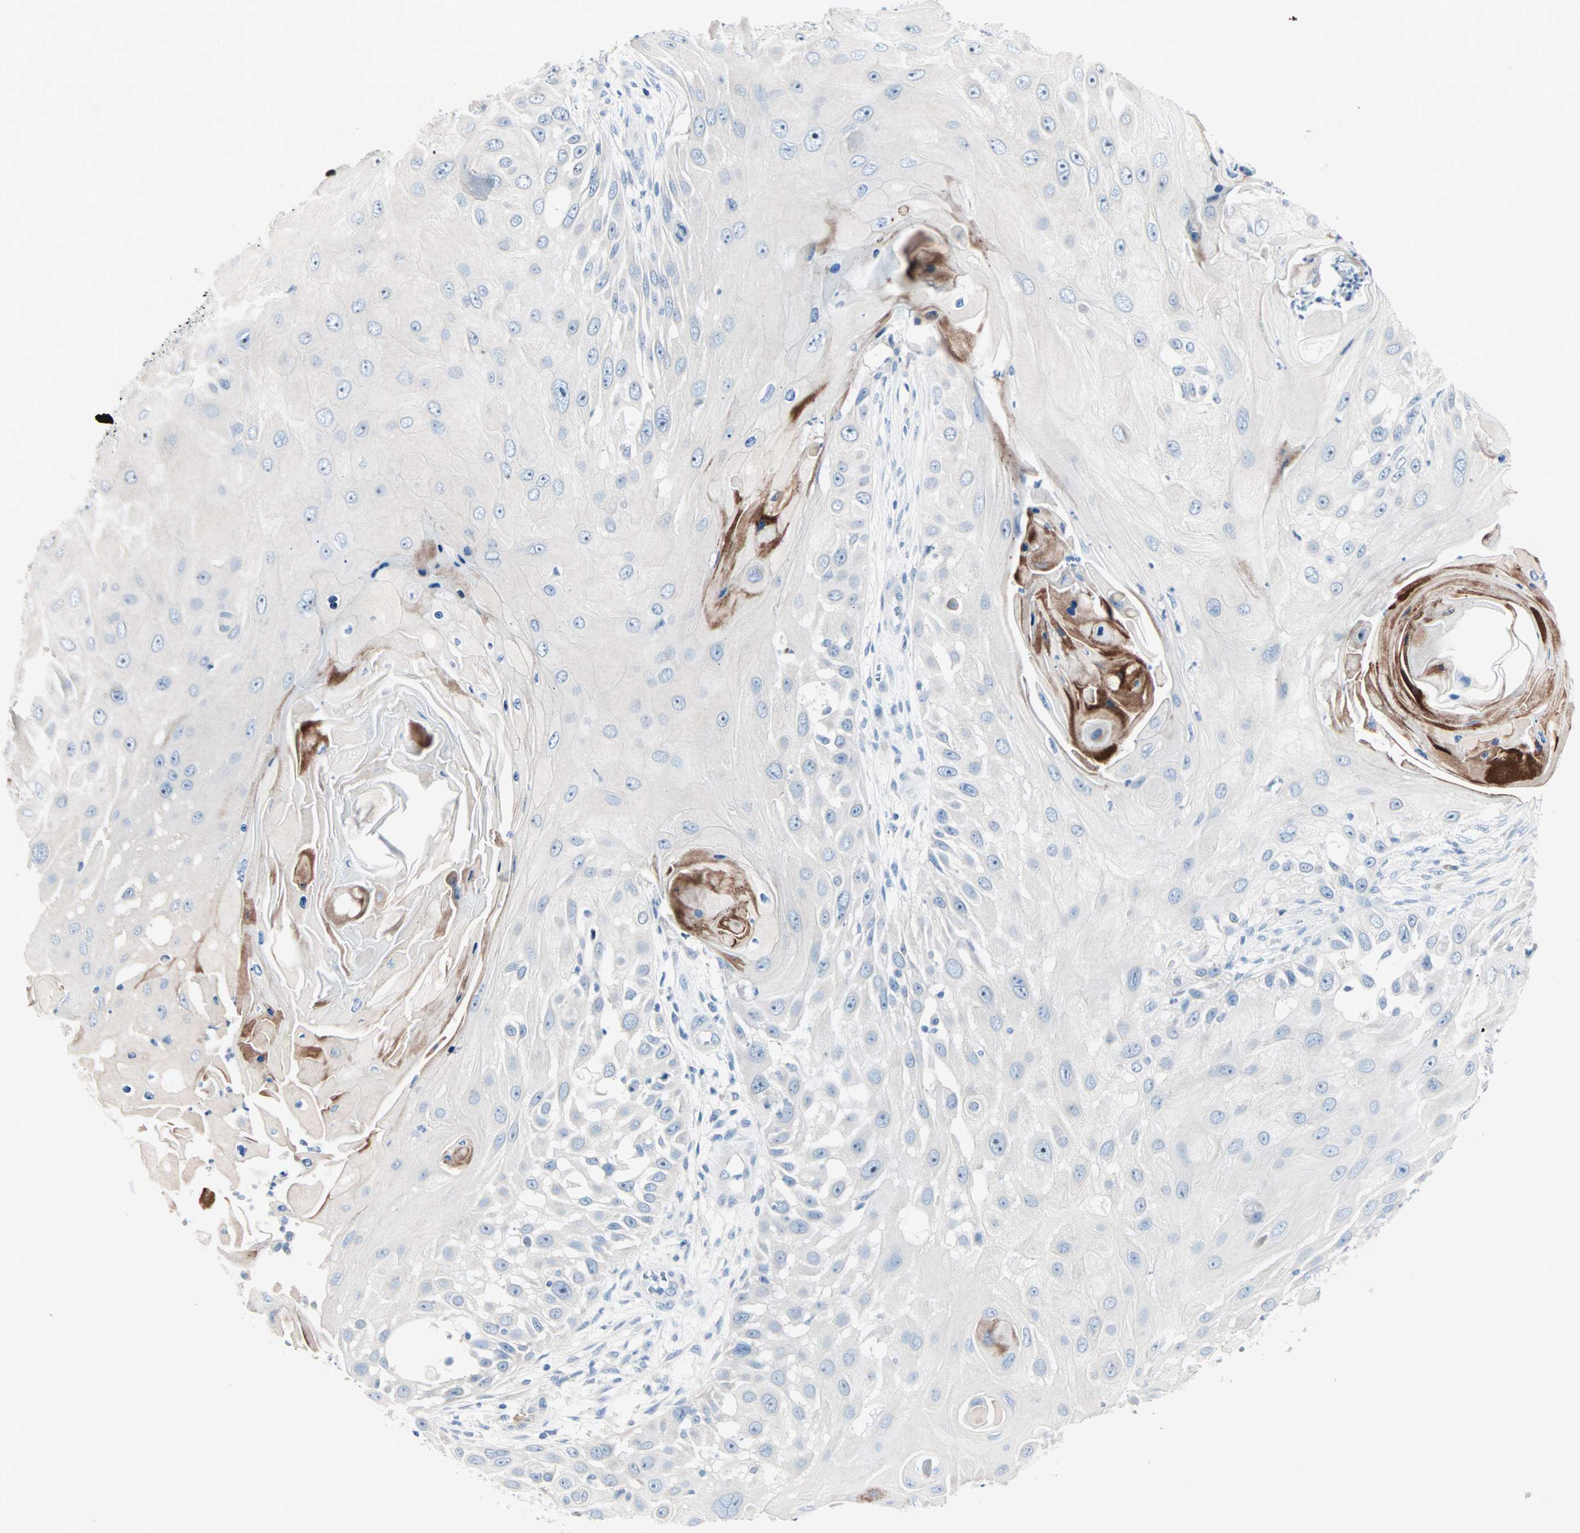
{"staining": {"intensity": "negative", "quantity": "none", "location": "none"}, "tissue": "skin cancer", "cell_type": "Tumor cells", "image_type": "cancer", "snomed": [{"axis": "morphology", "description": "Squamous cell carcinoma, NOS"}, {"axis": "topography", "description": "Skin"}], "caption": "An image of squamous cell carcinoma (skin) stained for a protein demonstrates no brown staining in tumor cells.", "gene": "NEFH", "patient": {"sex": "female", "age": 44}}